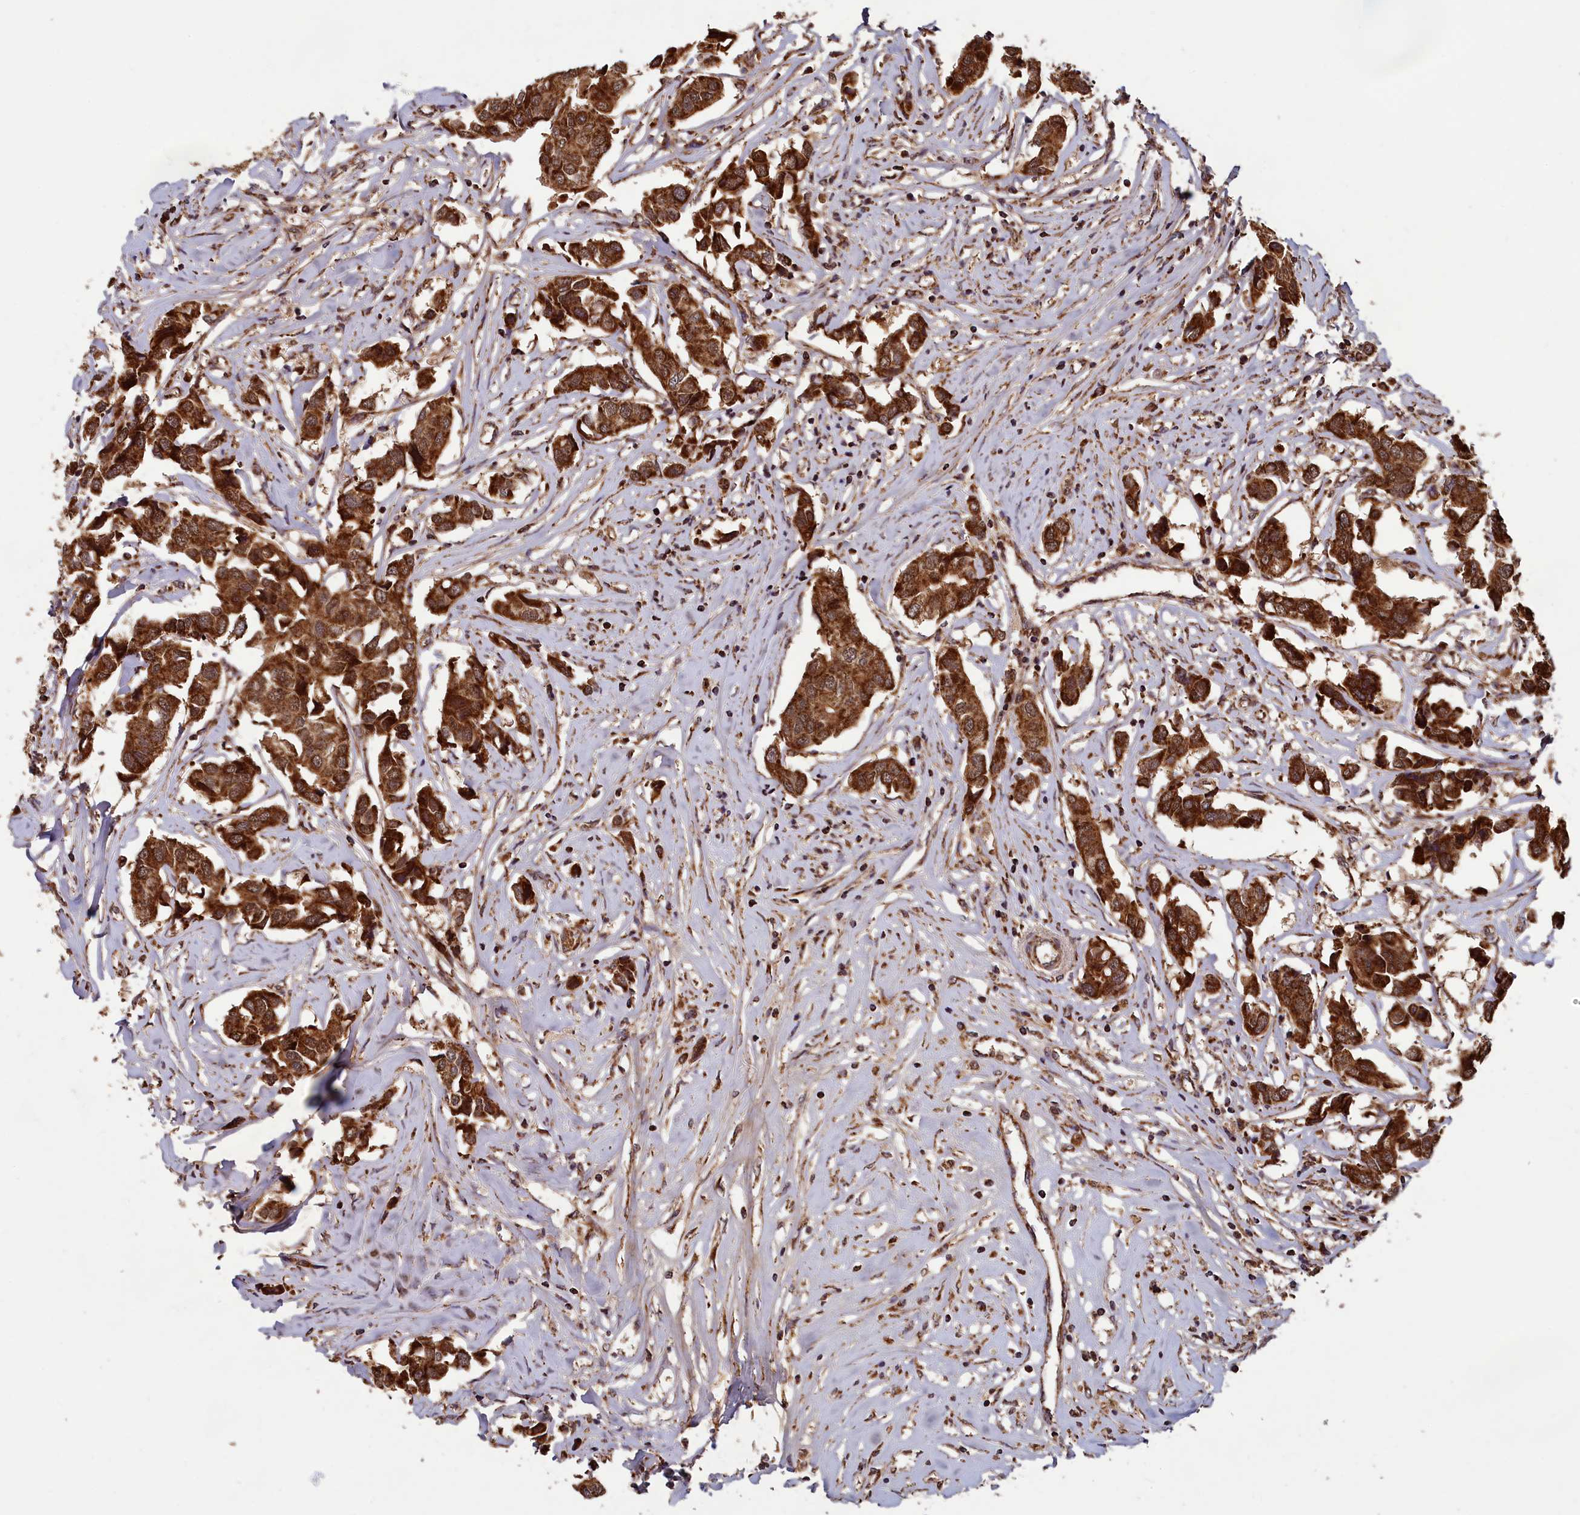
{"staining": {"intensity": "strong", "quantity": ">75%", "location": "cytoplasmic/membranous"}, "tissue": "breast cancer", "cell_type": "Tumor cells", "image_type": "cancer", "snomed": [{"axis": "morphology", "description": "Duct carcinoma"}, {"axis": "topography", "description": "Breast"}], "caption": "IHC image of breast invasive ductal carcinoma stained for a protein (brown), which reveals high levels of strong cytoplasmic/membranous expression in approximately >75% of tumor cells.", "gene": "CCDC15", "patient": {"sex": "female", "age": 80}}